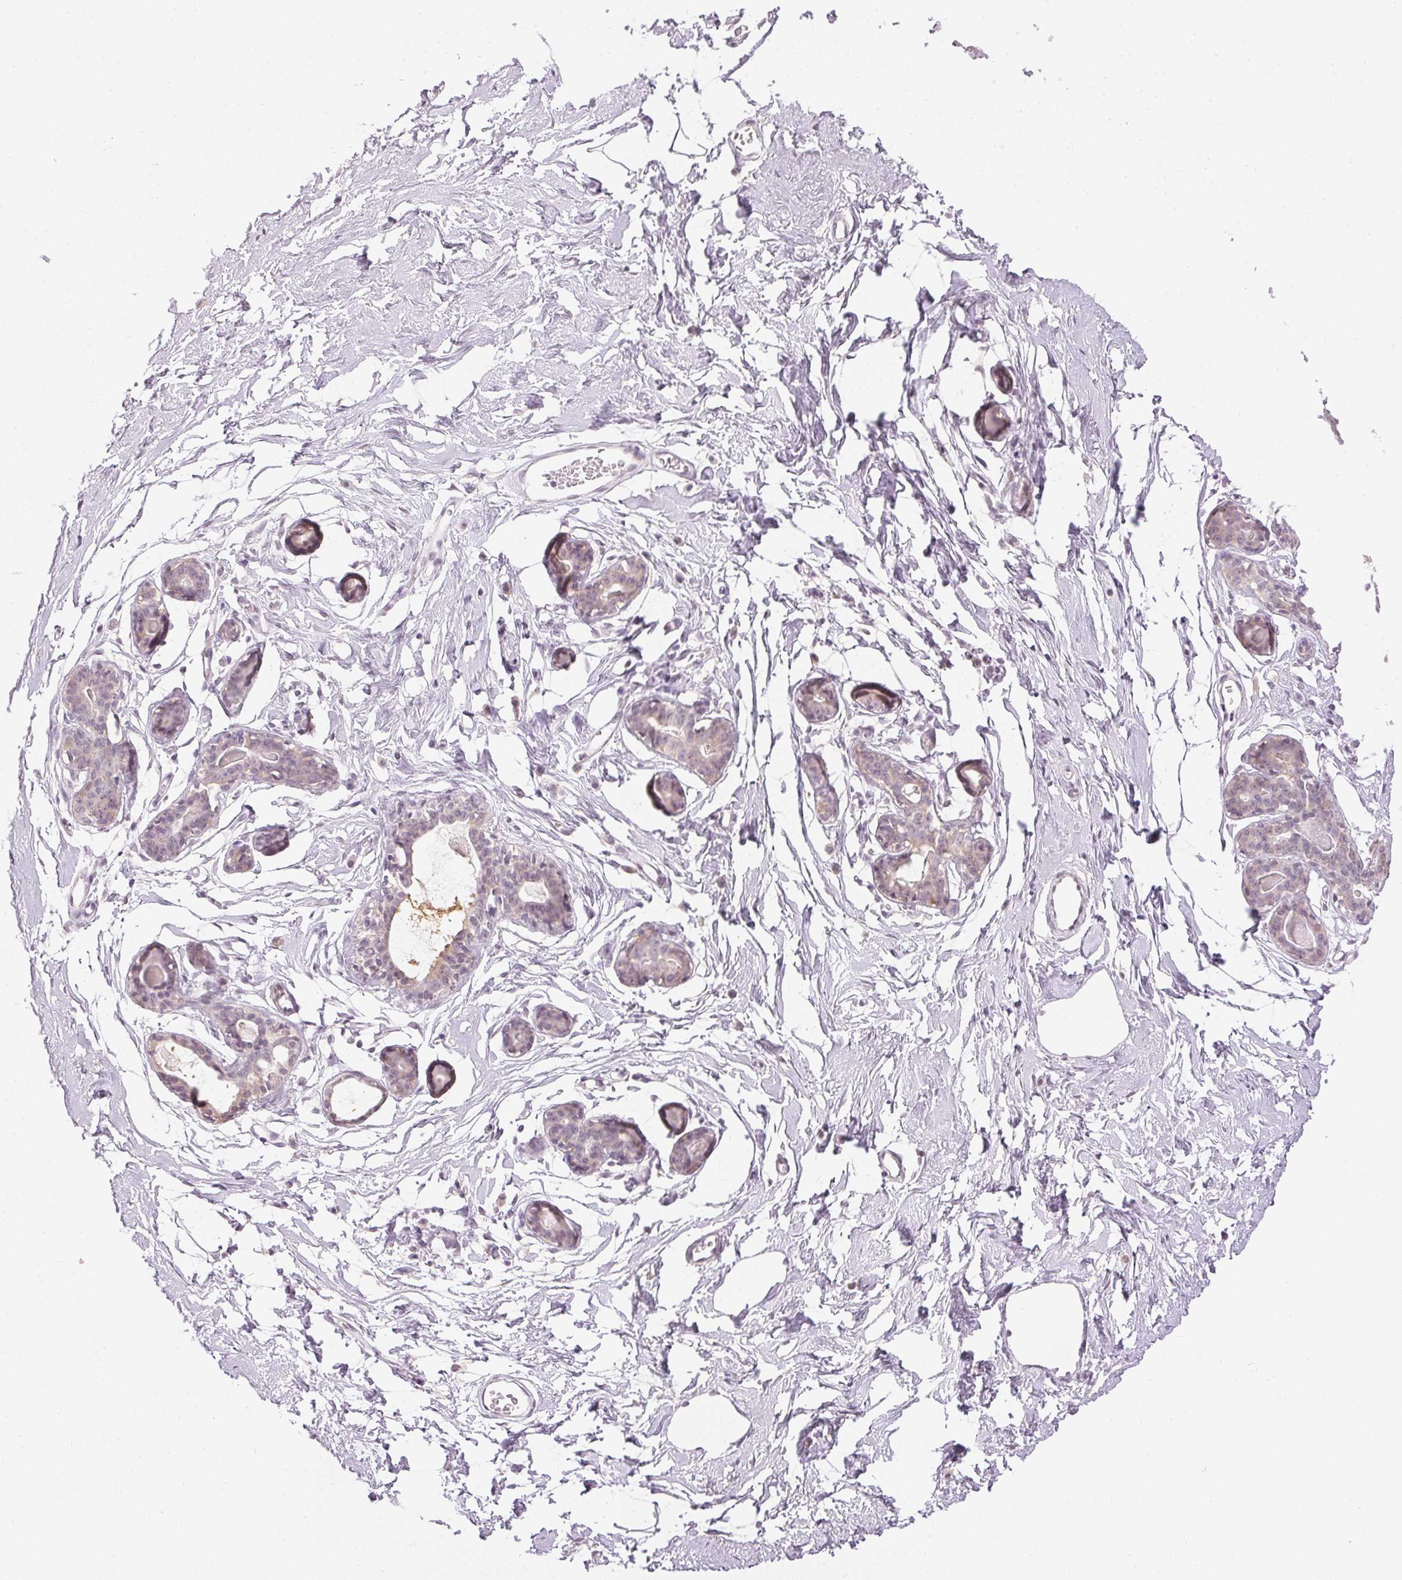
{"staining": {"intensity": "negative", "quantity": "none", "location": "none"}, "tissue": "breast", "cell_type": "Adipocytes", "image_type": "normal", "snomed": [{"axis": "morphology", "description": "Normal tissue, NOS"}, {"axis": "topography", "description": "Breast"}], "caption": "Protein analysis of unremarkable breast exhibits no significant expression in adipocytes. (Immunohistochemistry, brightfield microscopy, high magnification).", "gene": "KPRP", "patient": {"sex": "female", "age": 45}}